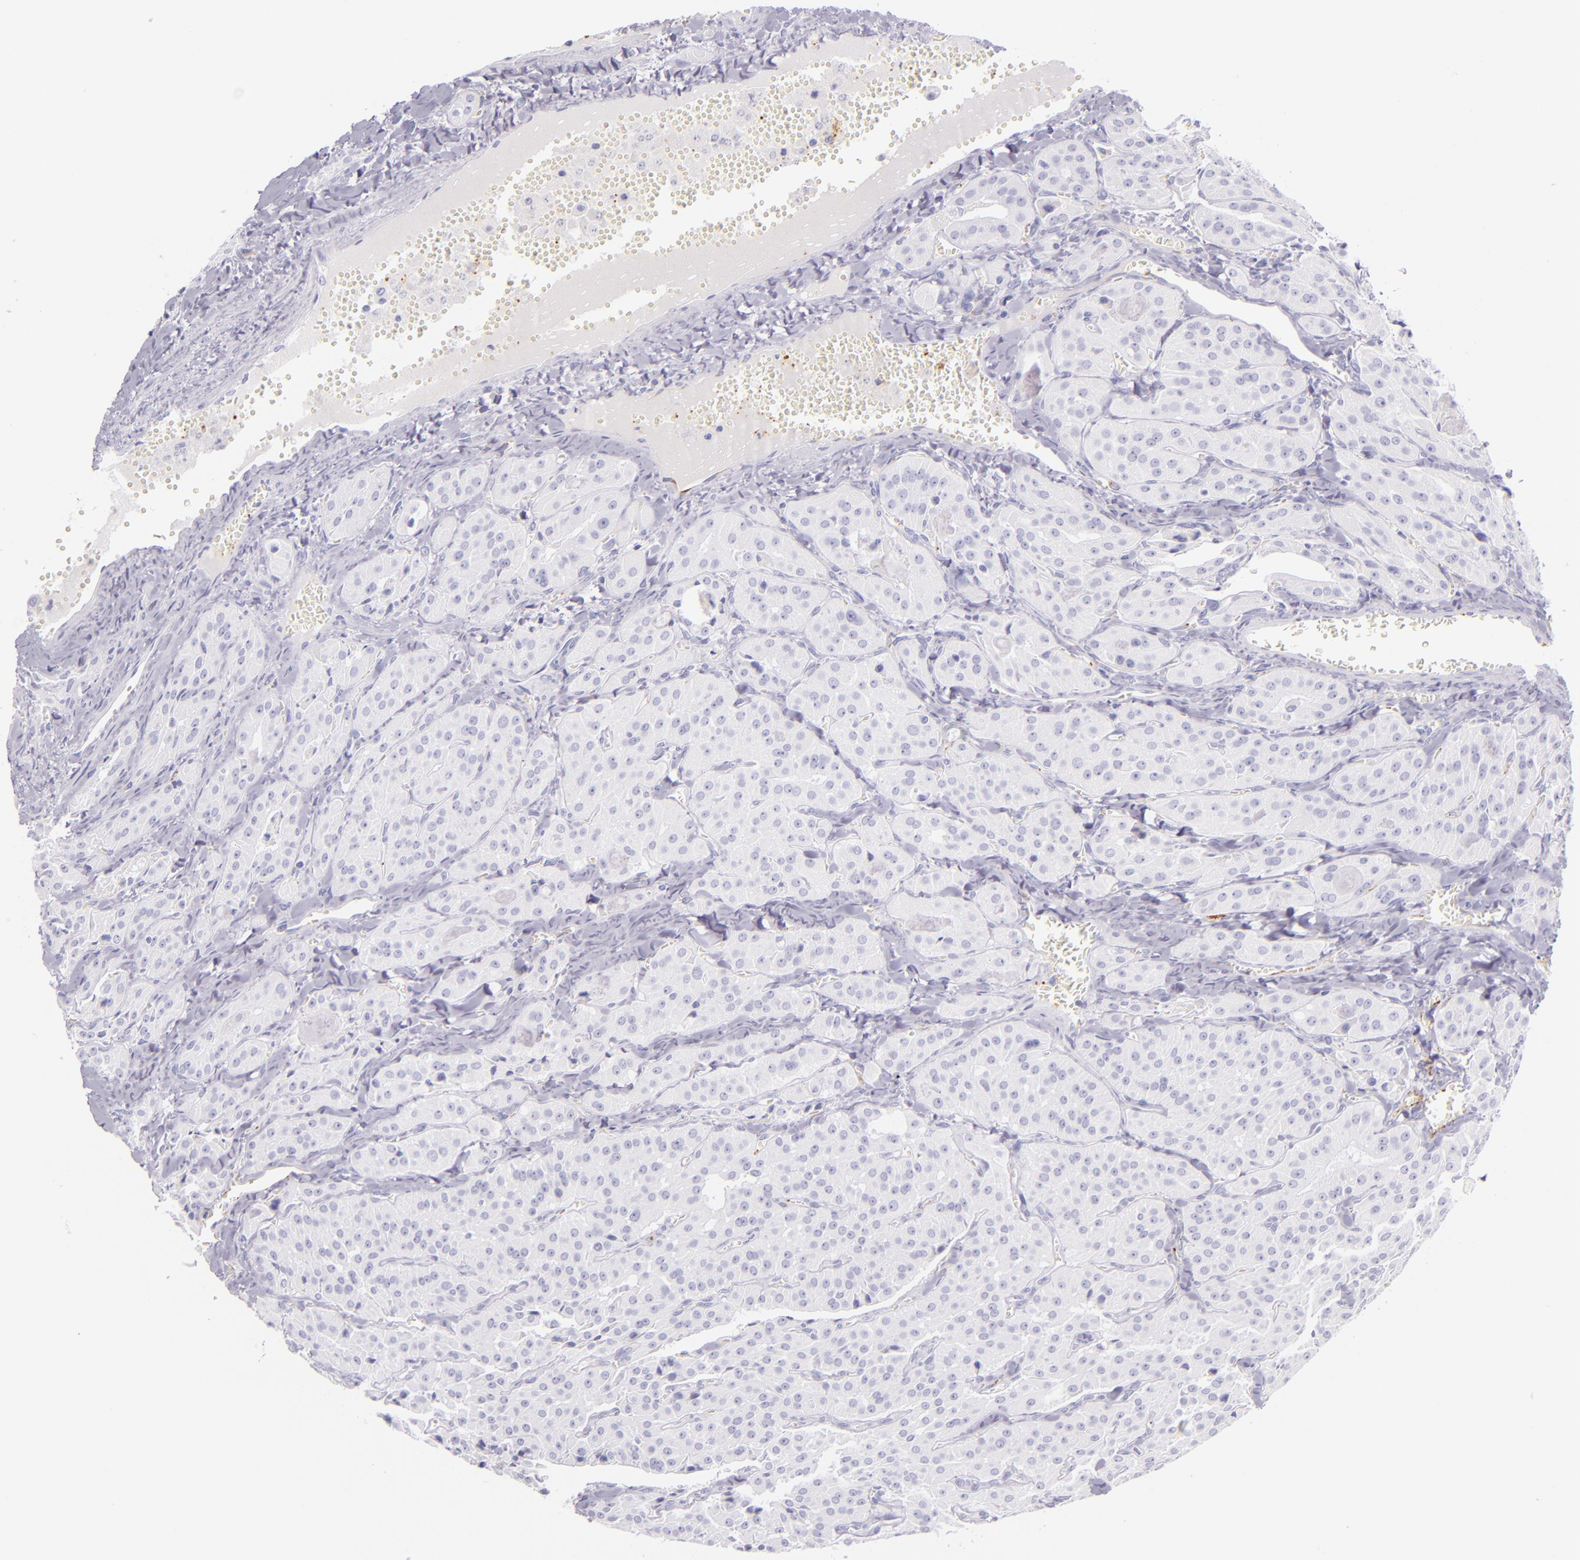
{"staining": {"intensity": "negative", "quantity": "none", "location": "none"}, "tissue": "thyroid cancer", "cell_type": "Tumor cells", "image_type": "cancer", "snomed": [{"axis": "morphology", "description": "Carcinoma, NOS"}, {"axis": "topography", "description": "Thyroid gland"}], "caption": "Micrograph shows no significant protein positivity in tumor cells of thyroid cancer.", "gene": "SELP", "patient": {"sex": "male", "age": 76}}